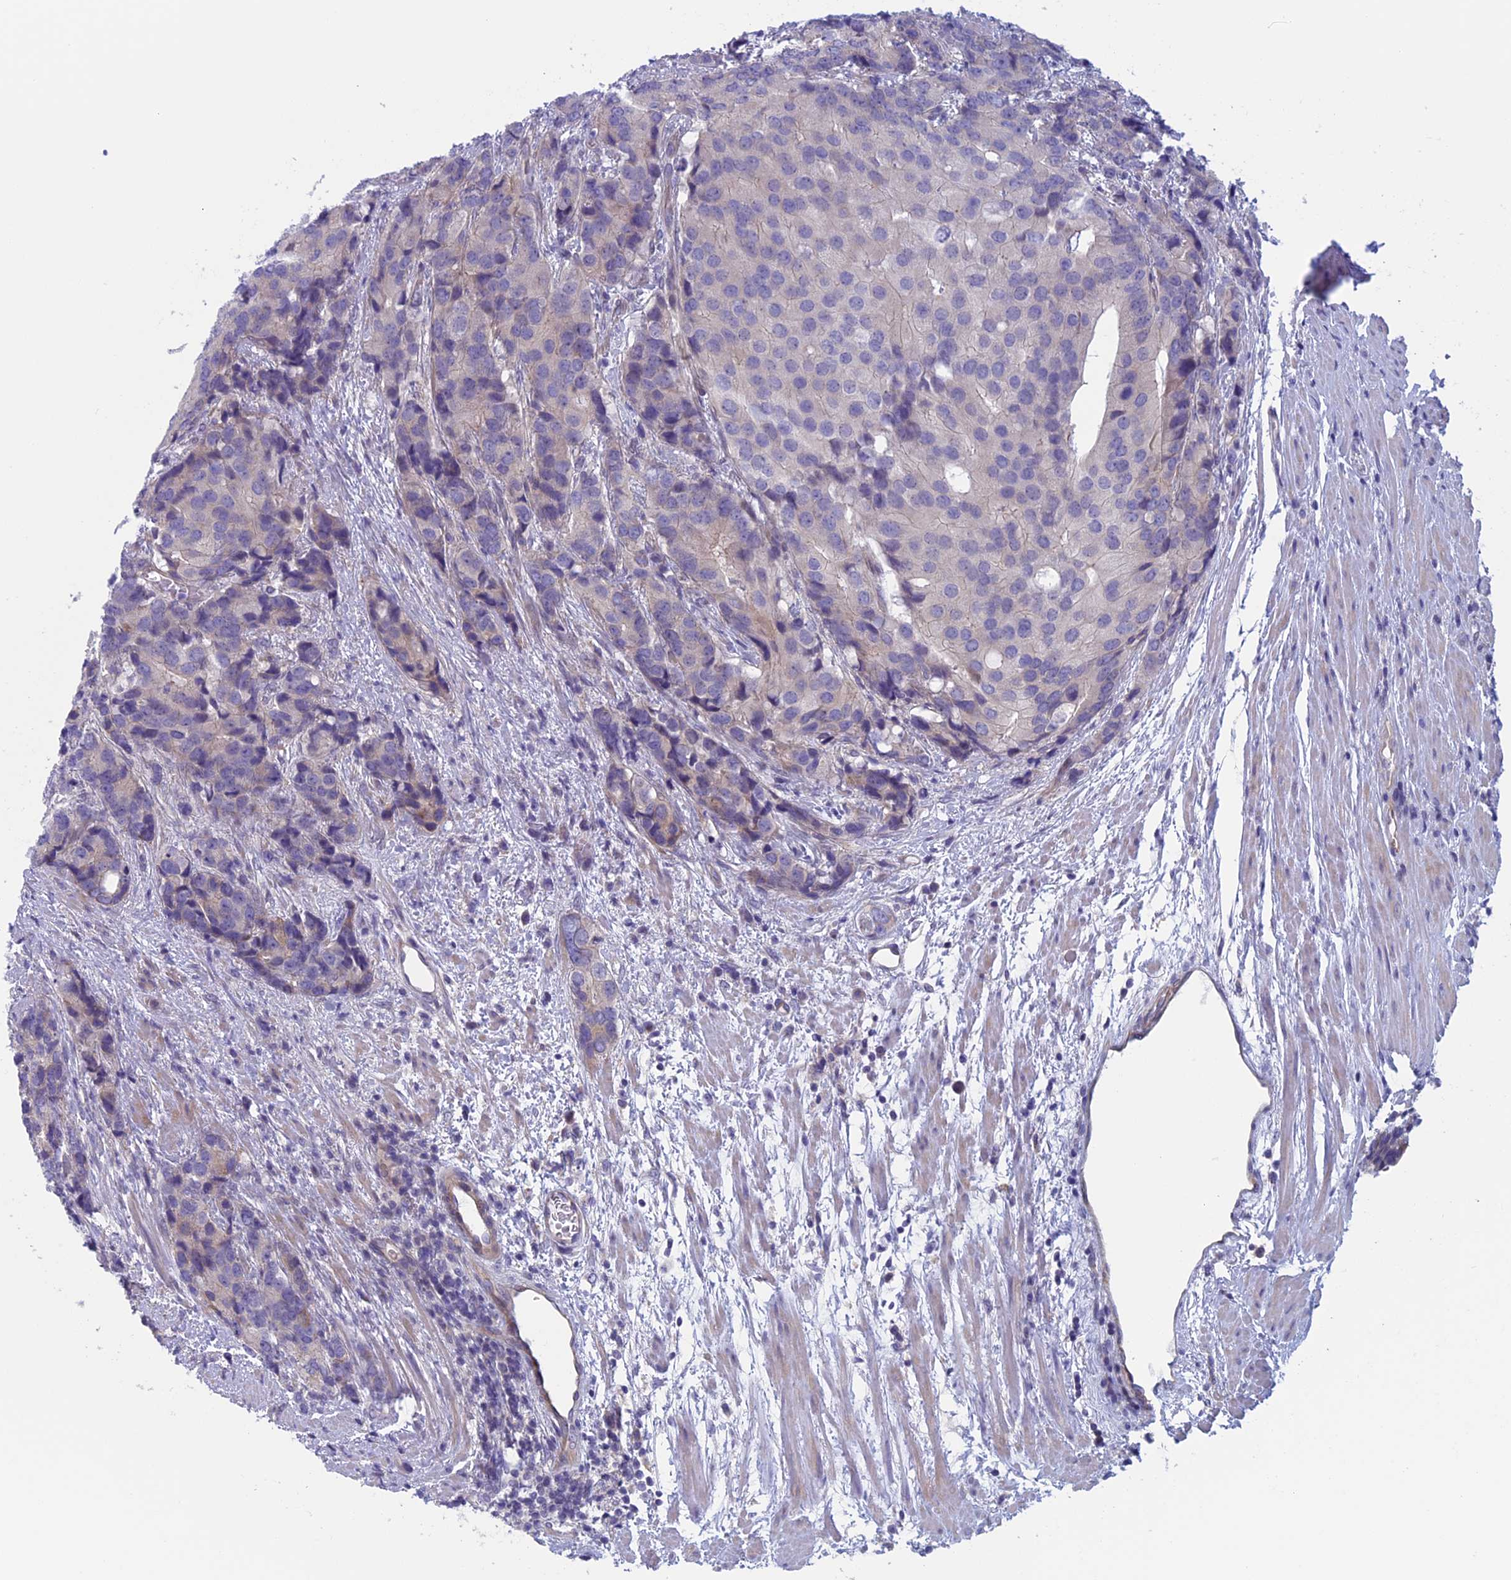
{"staining": {"intensity": "negative", "quantity": "none", "location": "none"}, "tissue": "prostate cancer", "cell_type": "Tumor cells", "image_type": "cancer", "snomed": [{"axis": "morphology", "description": "Adenocarcinoma, High grade"}, {"axis": "topography", "description": "Prostate"}], "caption": "The micrograph demonstrates no significant expression in tumor cells of prostate cancer (high-grade adenocarcinoma). (Stains: DAB (3,3'-diaminobenzidine) immunohistochemistry with hematoxylin counter stain, Microscopy: brightfield microscopy at high magnification).", "gene": "CNOT6L", "patient": {"sex": "male", "age": 62}}